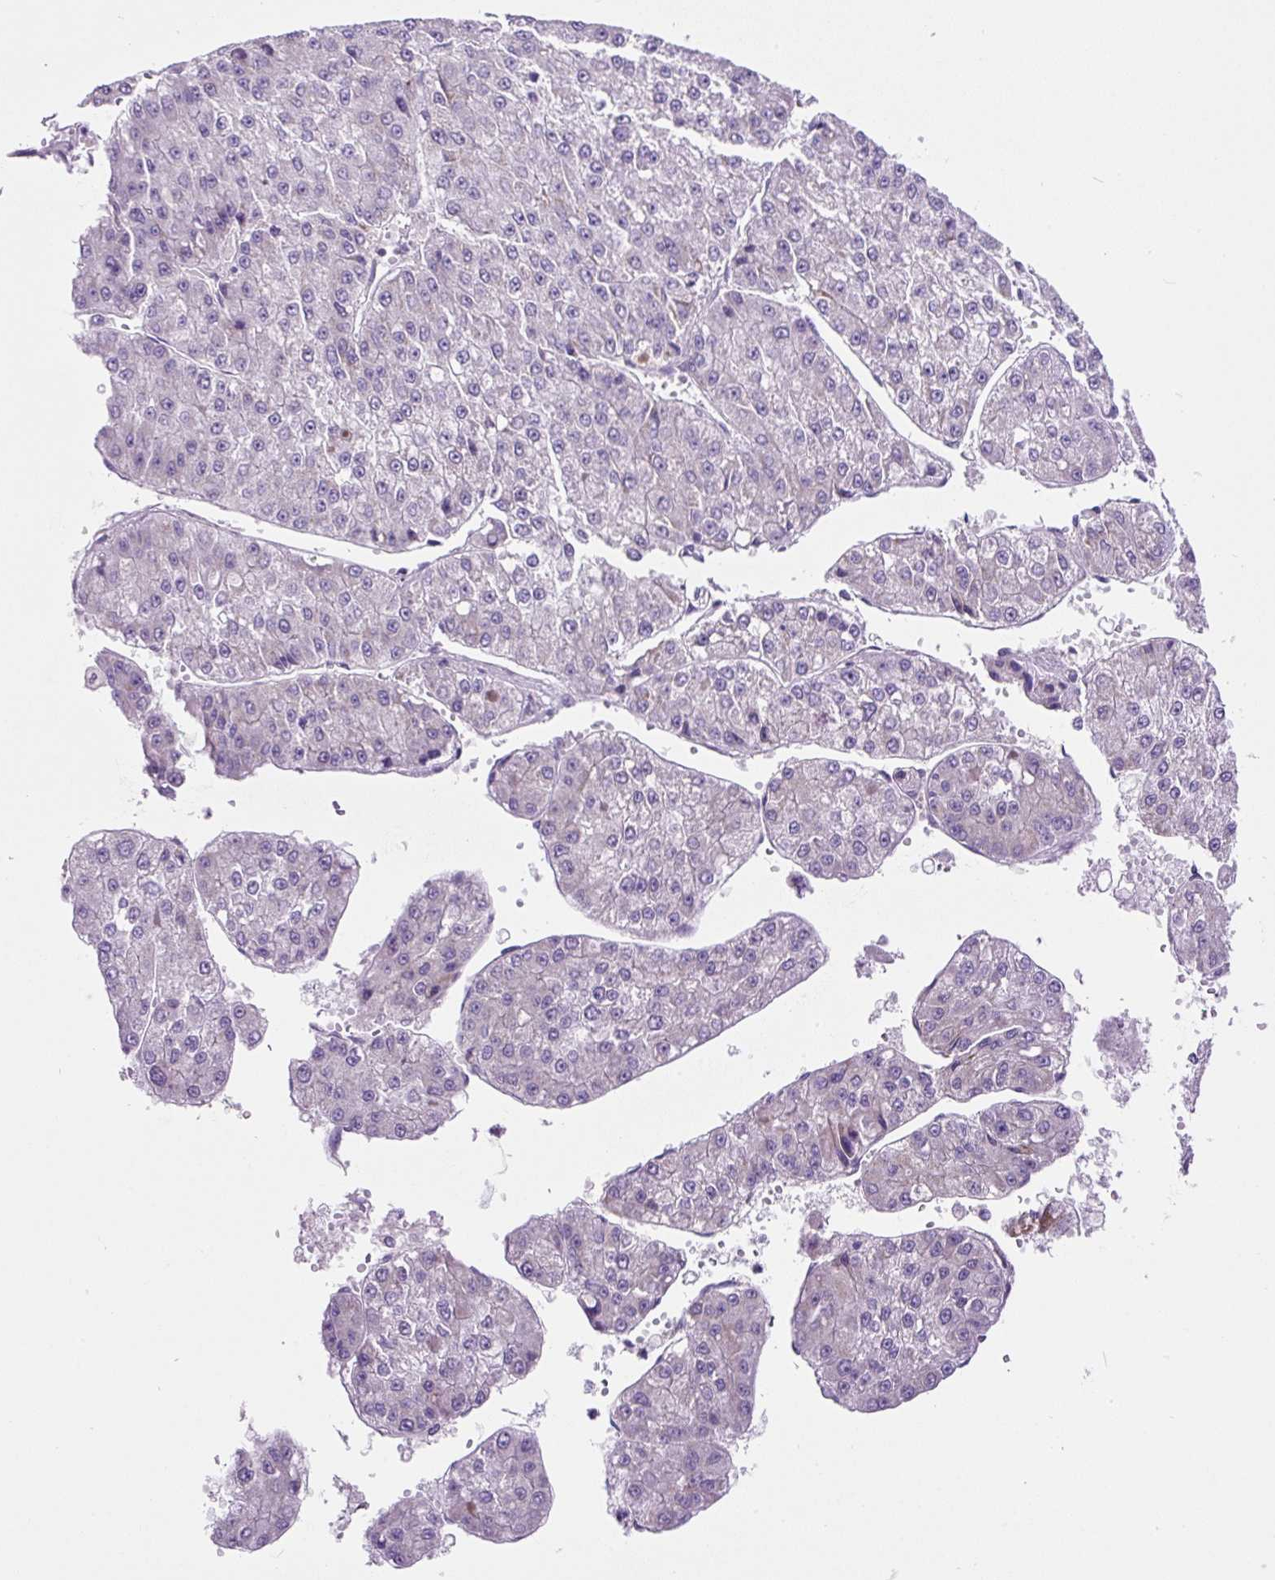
{"staining": {"intensity": "negative", "quantity": "none", "location": "none"}, "tissue": "liver cancer", "cell_type": "Tumor cells", "image_type": "cancer", "snomed": [{"axis": "morphology", "description": "Carcinoma, Hepatocellular, NOS"}, {"axis": "topography", "description": "Liver"}], "caption": "Tumor cells are negative for protein expression in human hepatocellular carcinoma (liver).", "gene": "OGDHL", "patient": {"sex": "female", "age": 73}}